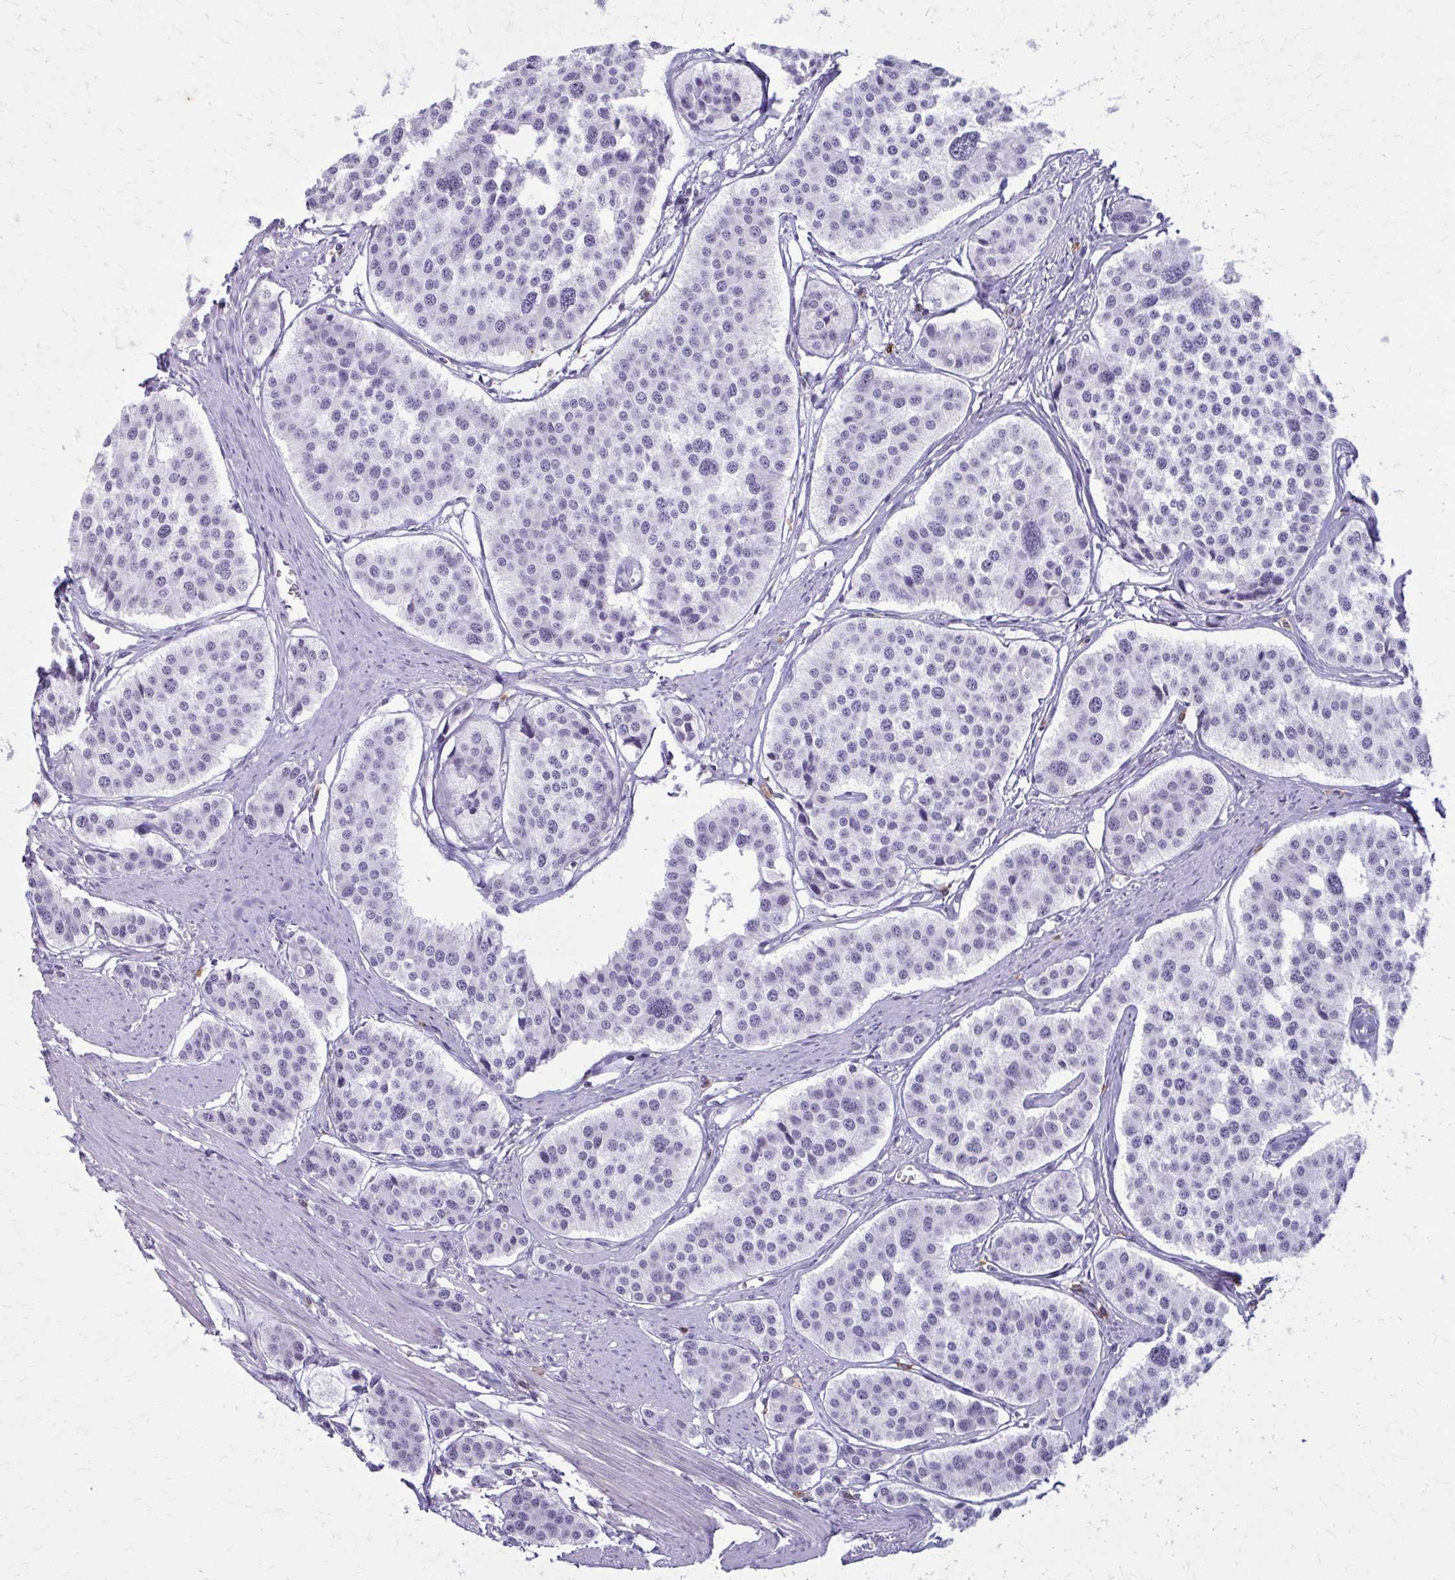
{"staining": {"intensity": "negative", "quantity": "none", "location": "none"}, "tissue": "carcinoid", "cell_type": "Tumor cells", "image_type": "cancer", "snomed": [{"axis": "morphology", "description": "Carcinoid, malignant, NOS"}, {"axis": "topography", "description": "Small intestine"}], "caption": "This is a histopathology image of IHC staining of carcinoid, which shows no expression in tumor cells. (Immunohistochemistry, brightfield microscopy, high magnification).", "gene": "CARD9", "patient": {"sex": "male", "age": 60}}